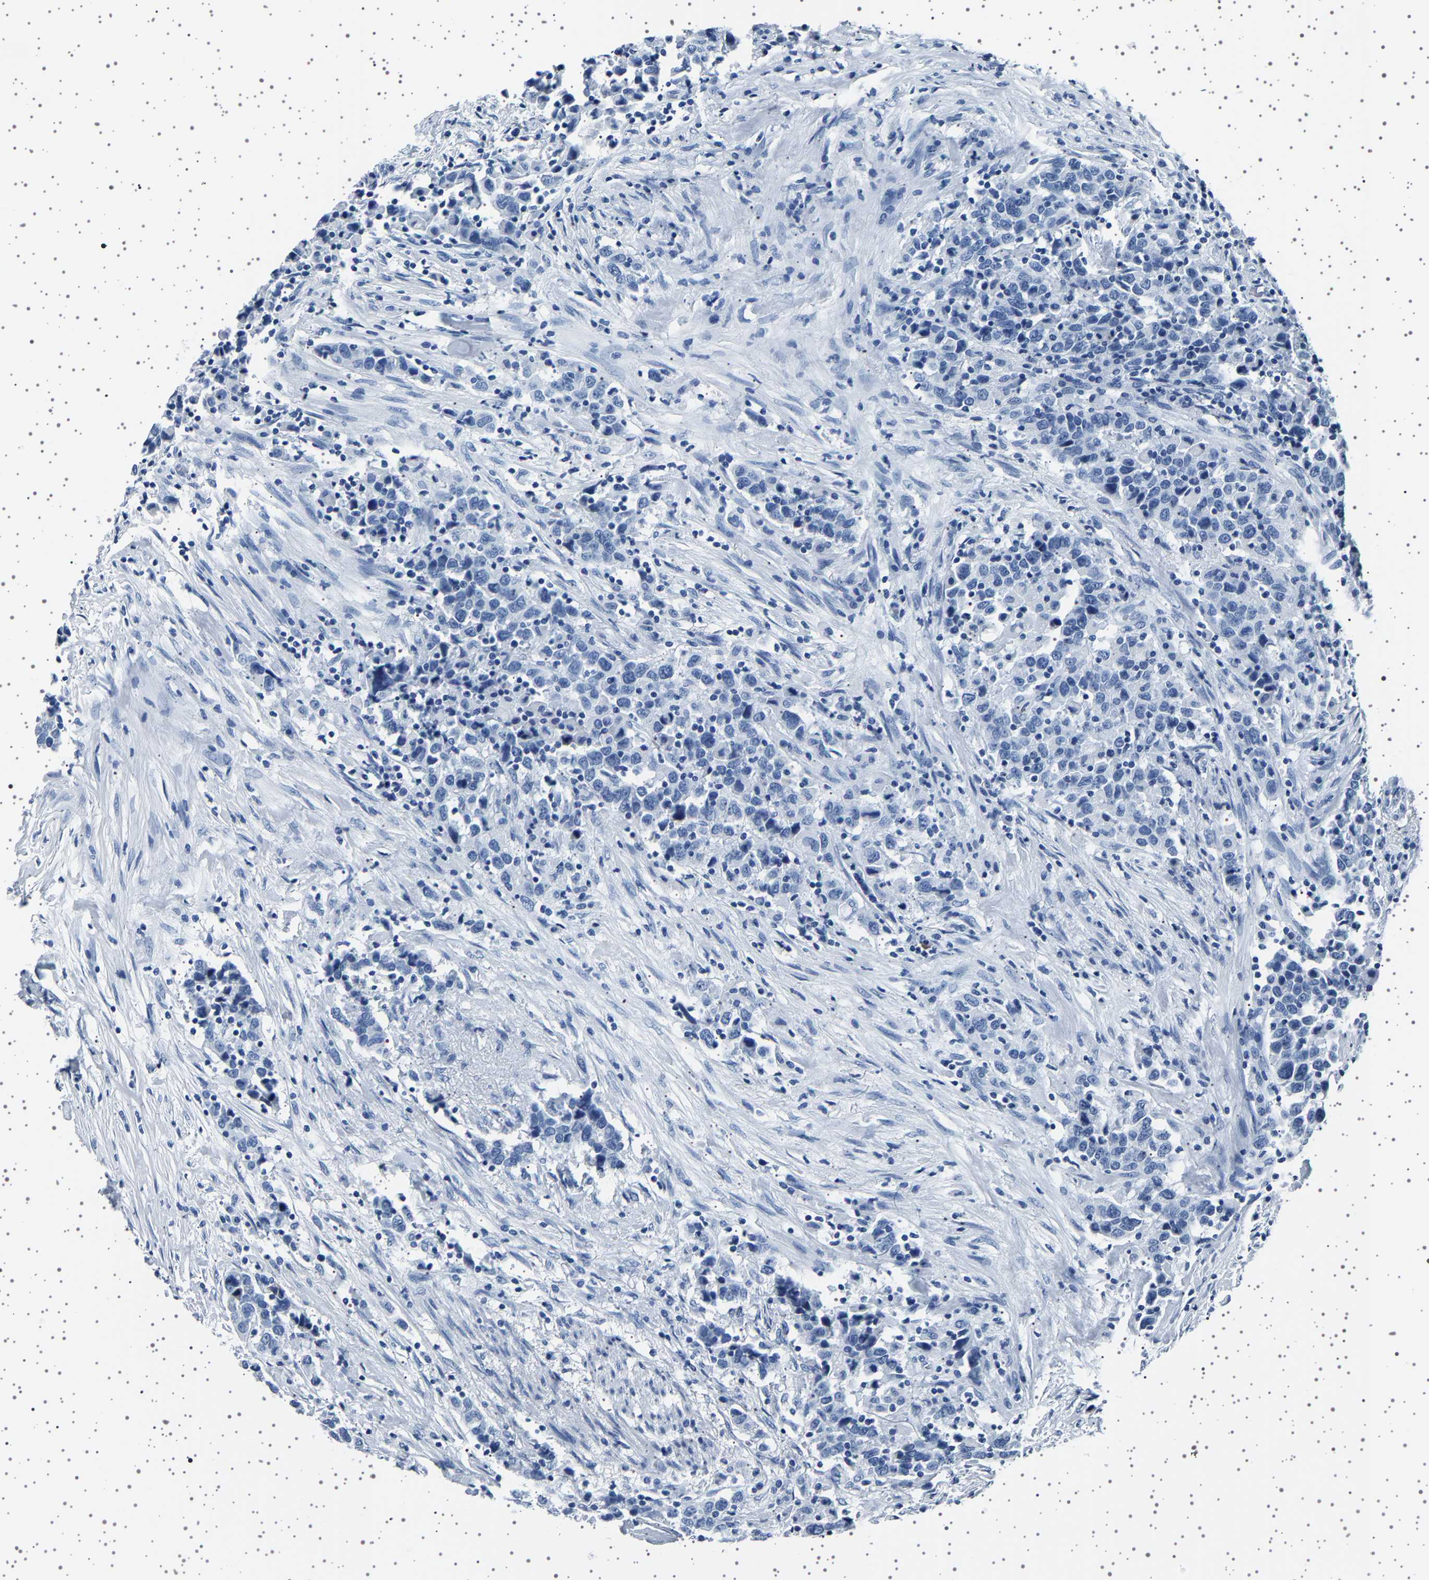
{"staining": {"intensity": "negative", "quantity": "none", "location": "none"}, "tissue": "urothelial cancer", "cell_type": "Tumor cells", "image_type": "cancer", "snomed": [{"axis": "morphology", "description": "Urothelial carcinoma, High grade"}, {"axis": "topography", "description": "Urinary bladder"}], "caption": "DAB (3,3'-diaminobenzidine) immunohistochemical staining of urothelial cancer reveals no significant staining in tumor cells.", "gene": "TFF3", "patient": {"sex": "male", "age": 61}}